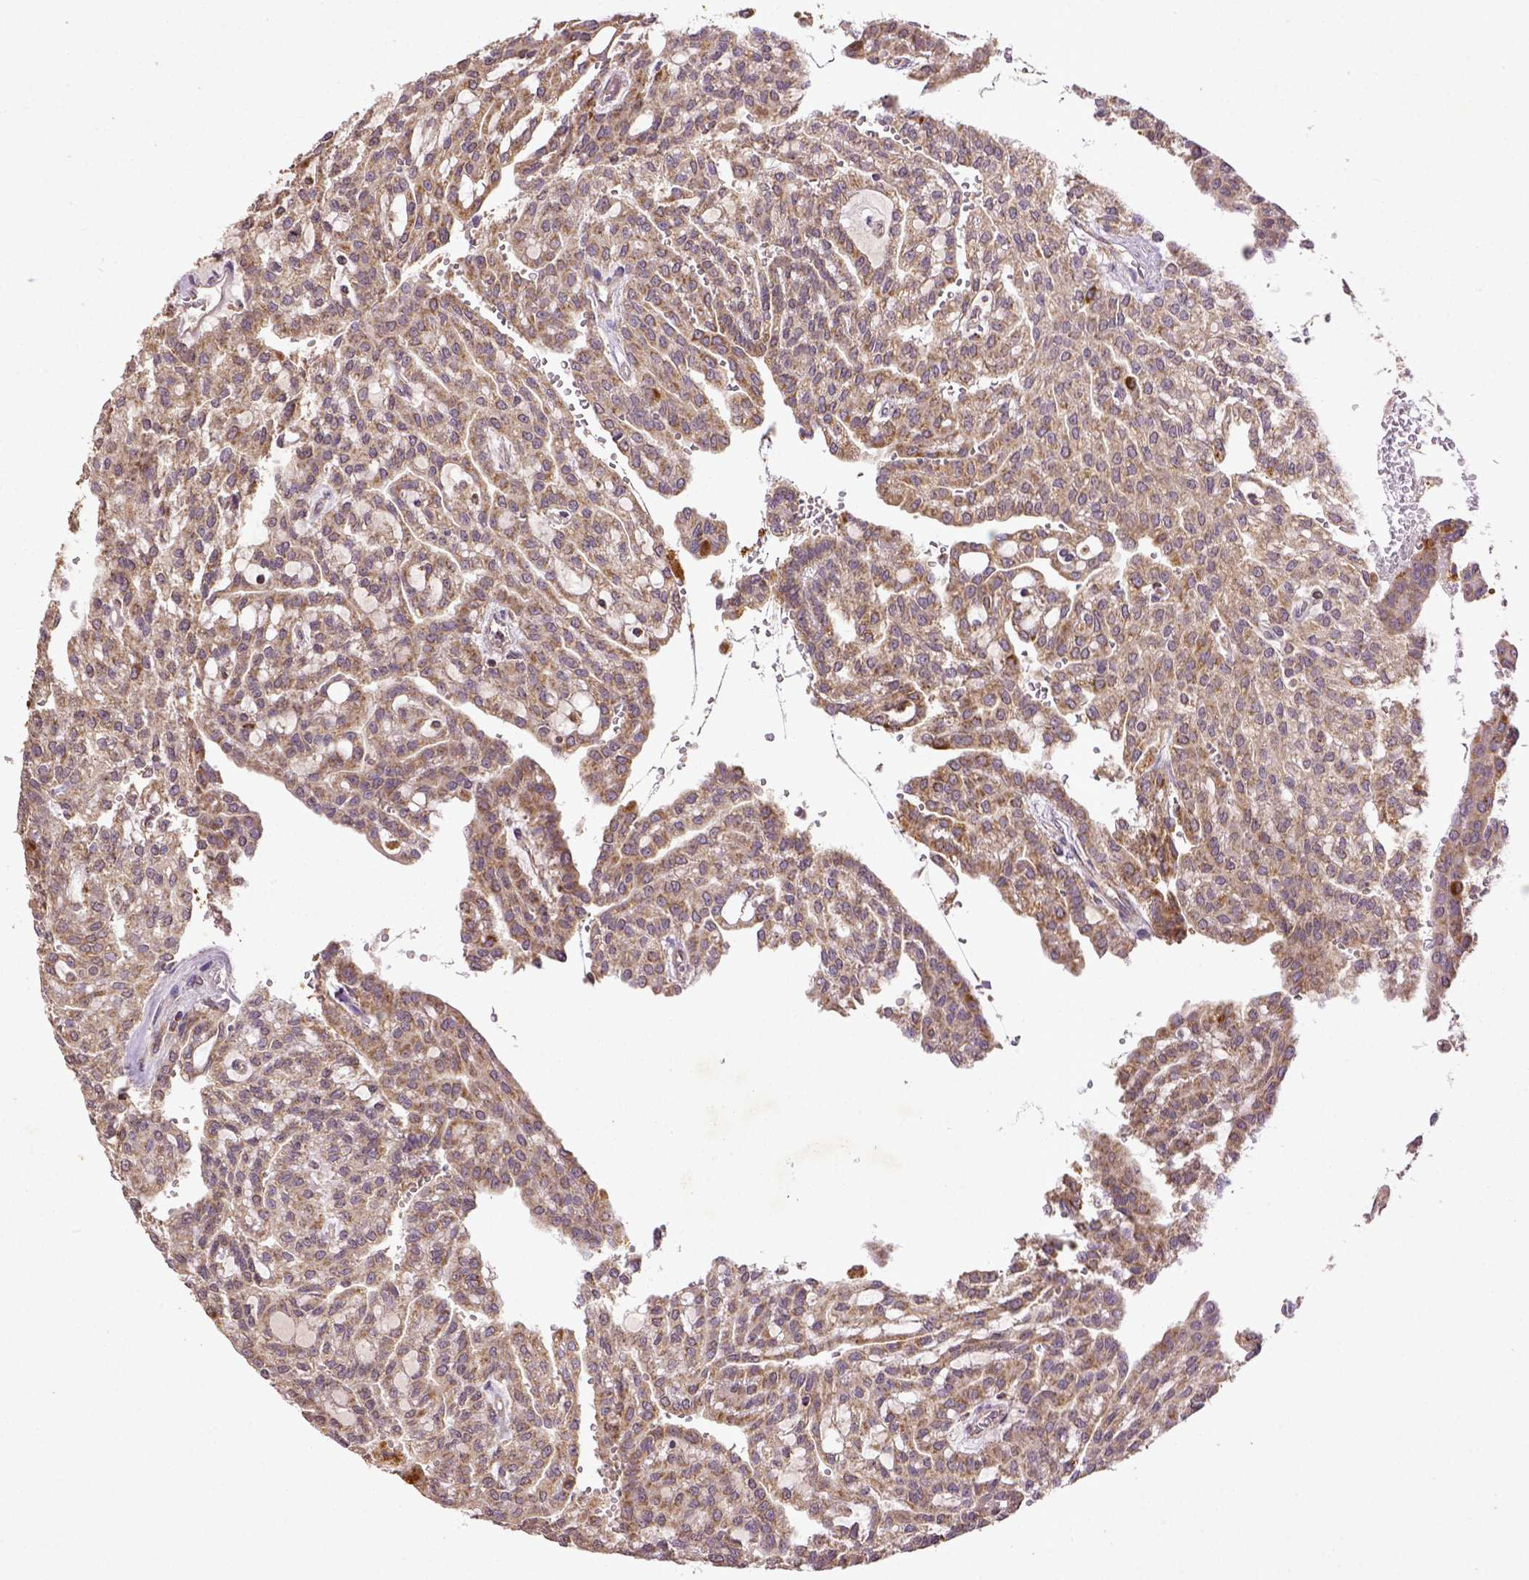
{"staining": {"intensity": "moderate", "quantity": ">75%", "location": "cytoplasmic/membranous"}, "tissue": "renal cancer", "cell_type": "Tumor cells", "image_type": "cancer", "snomed": [{"axis": "morphology", "description": "Adenocarcinoma, NOS"}, {"axis": "topography", "description": "Kidney"}], "caption": "A brown stain highlights moderate cytoplasmic/membranous positivity of a protein in human adenocarcinoma (renal) tumor cells.", "gene": "MT-CO1", "patient": {"sex": "male", "age": 63}}